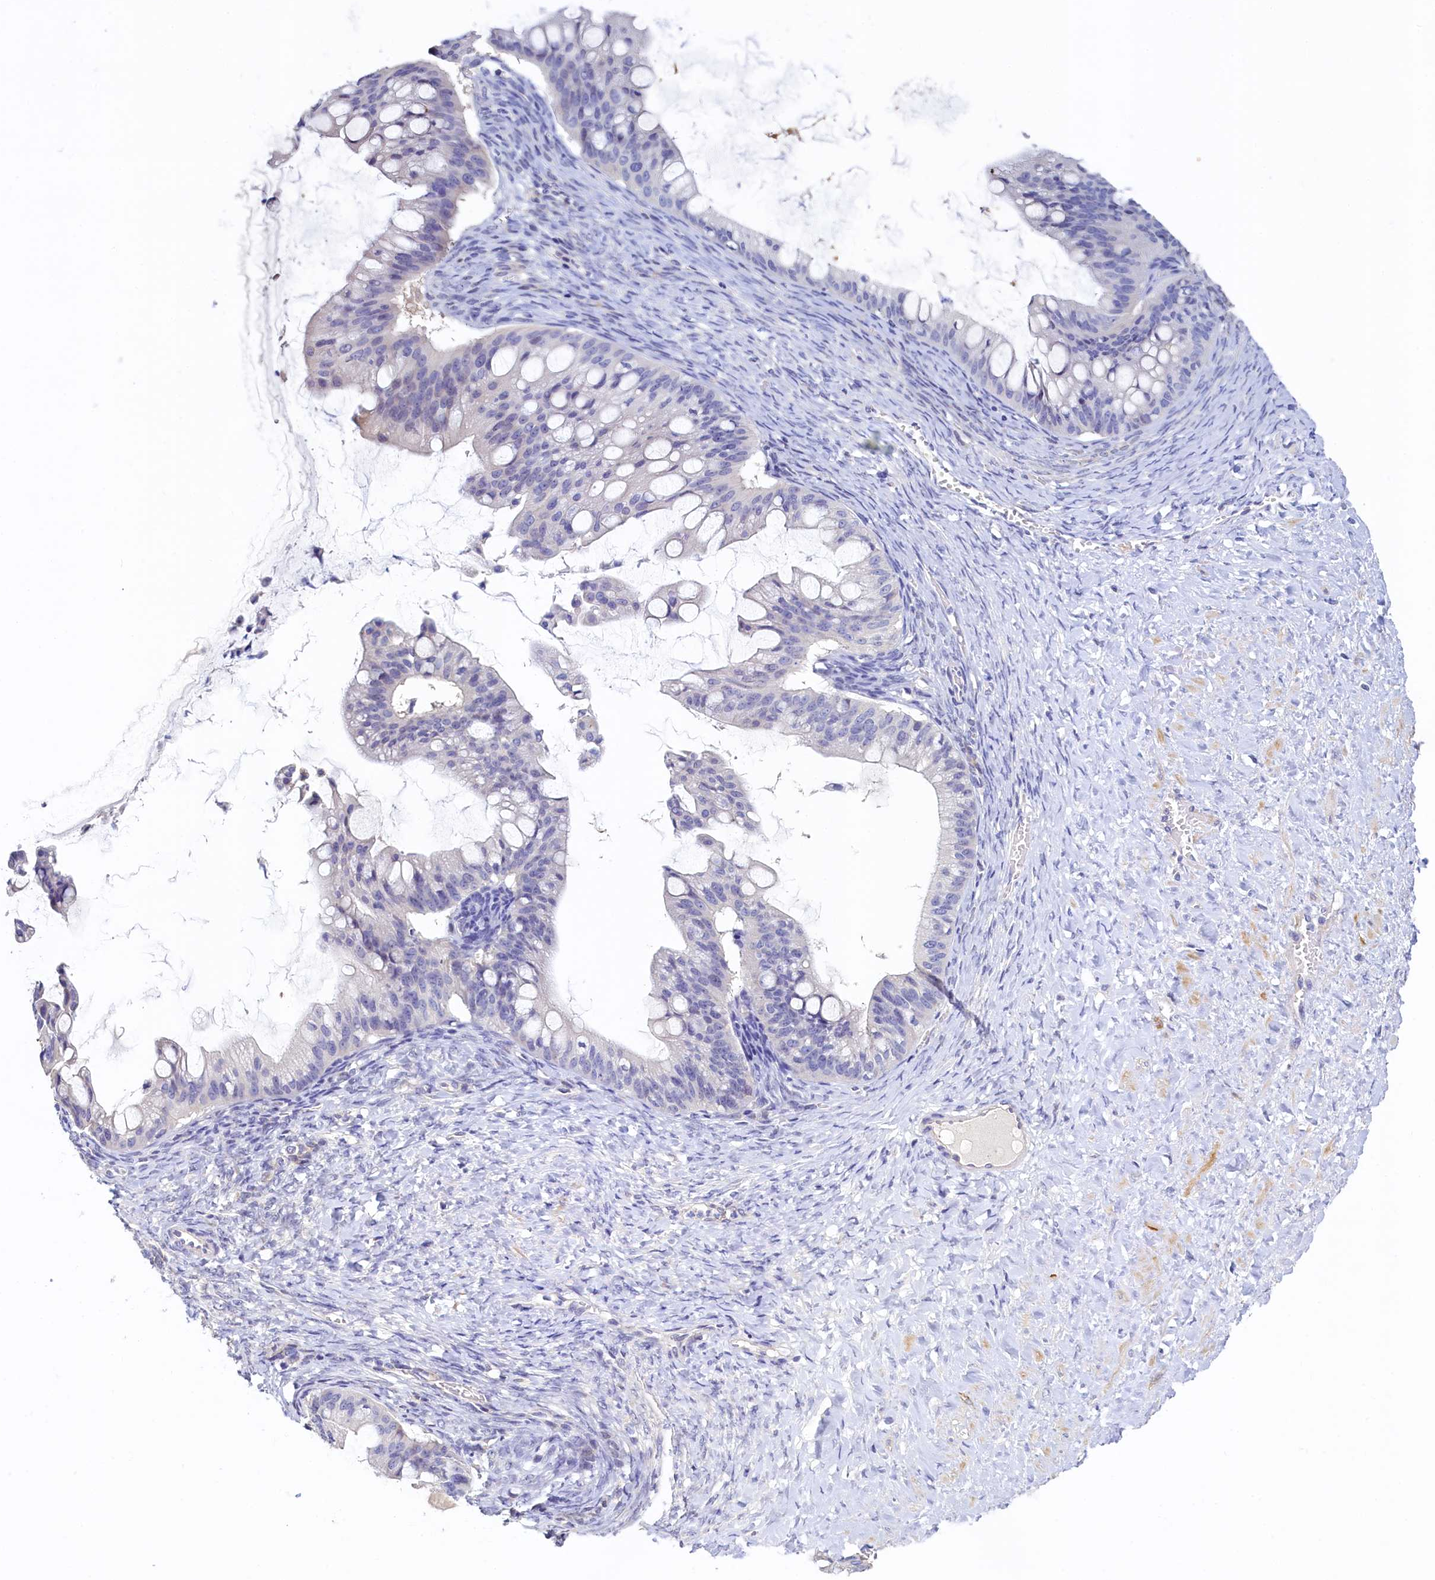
{"staining": {"intensity": "negative", "quantity": "none", "location": "none"}, "tissue": "ovarian cancer", "cell_type": "Tumor cells", "image_type": "cancer", "snomed": [{"axis": "morphology", "description": "Cystadenocarcinoma, mucinous, NOS"}, {"axis": "topography", "description": "Ovary"}], "caption": "Mucinous cystadenocarcinoma (ovarian) was stained to show a protein in brown. There is no significant expression in tumor cells. Nuclei are stained in blue.", "gene": "DTD1", "patient": {"sex": "female", "age": 73}}